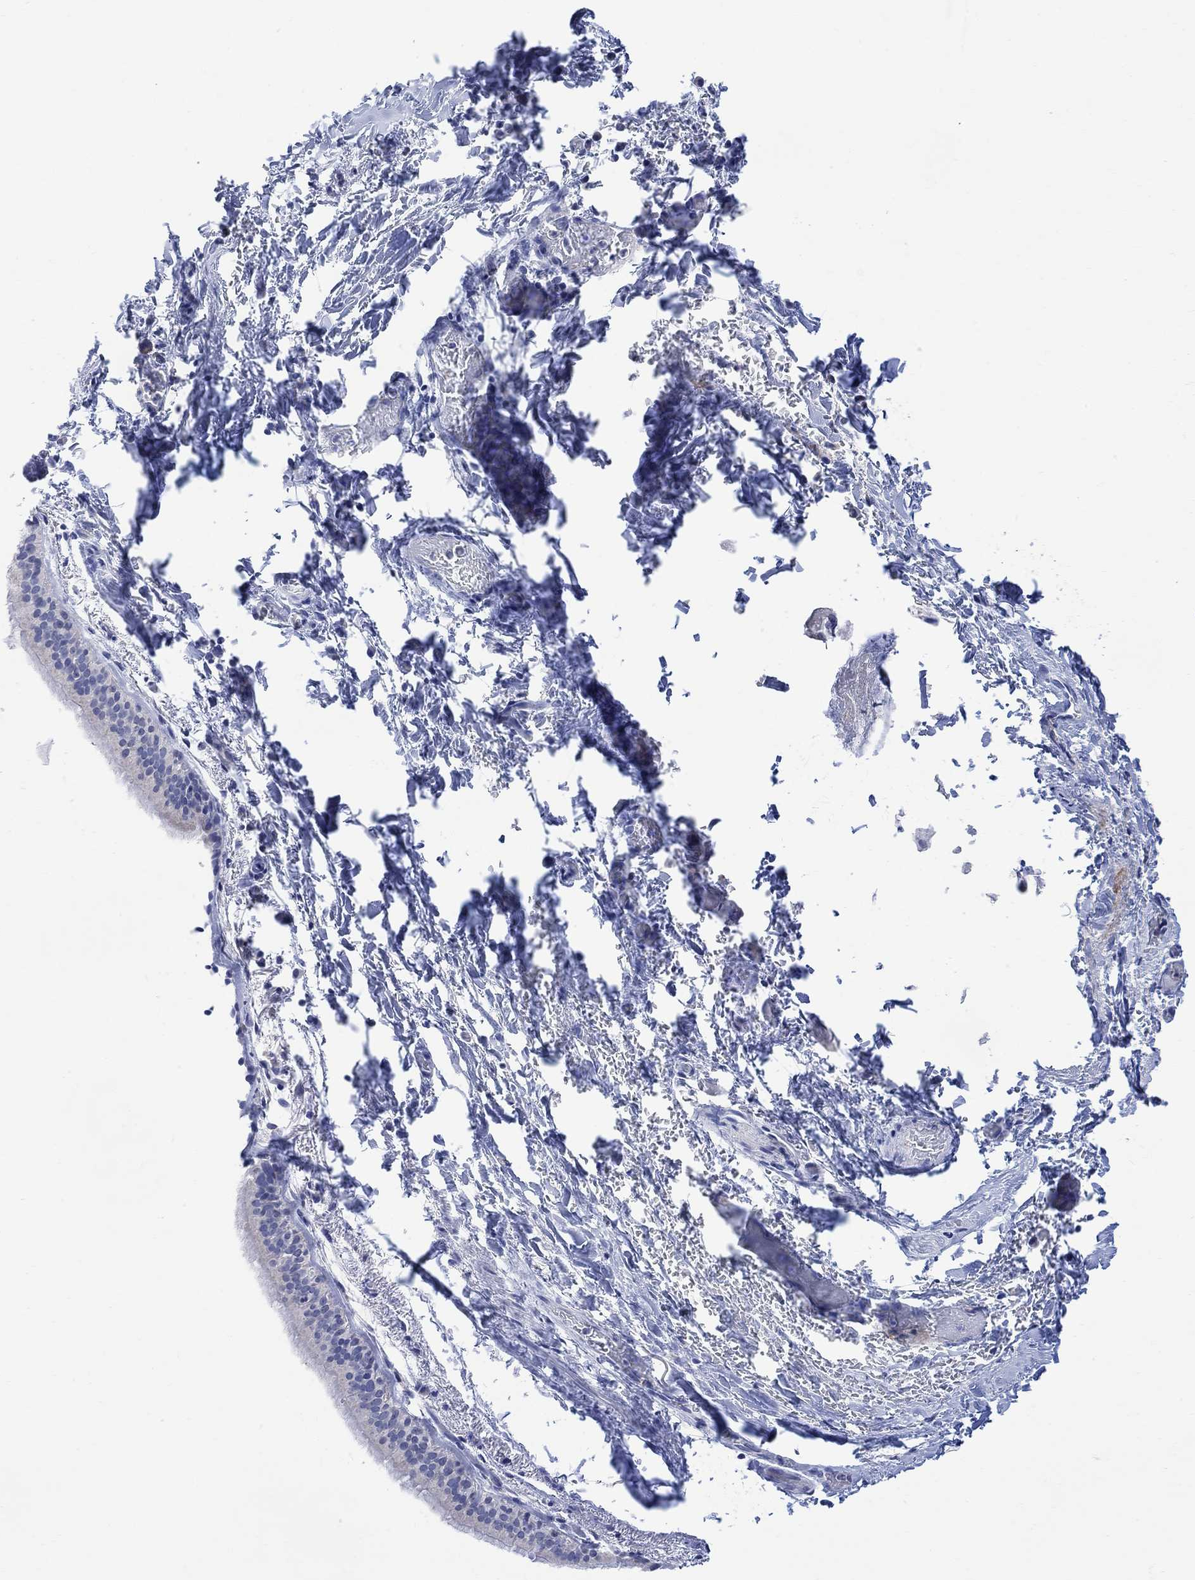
{"staining": {"intensity": "negative", "quantity": "none", "location": "none"}, "tissue": "bronchus", "cell_type": "Respiratory epithelial cells", "image_type": "normal", "snomed": [{"axis": "morphology", "description": "Normal tissue, NOS"}, {"axis": "morphology", "description": "Squamous cell carcinoma, NOS"}, {"axis": "topography", "description": "Bronchus"}, {"axis": "topography", "description": "Lung"}], "caption": "IHC image of unremarkable human bronchus stained for a protein (brown), which reveals no positivity in respiratory epithelial cells.", "gene": "FBP2", "patient": {"sex": "male", "age": 69}}